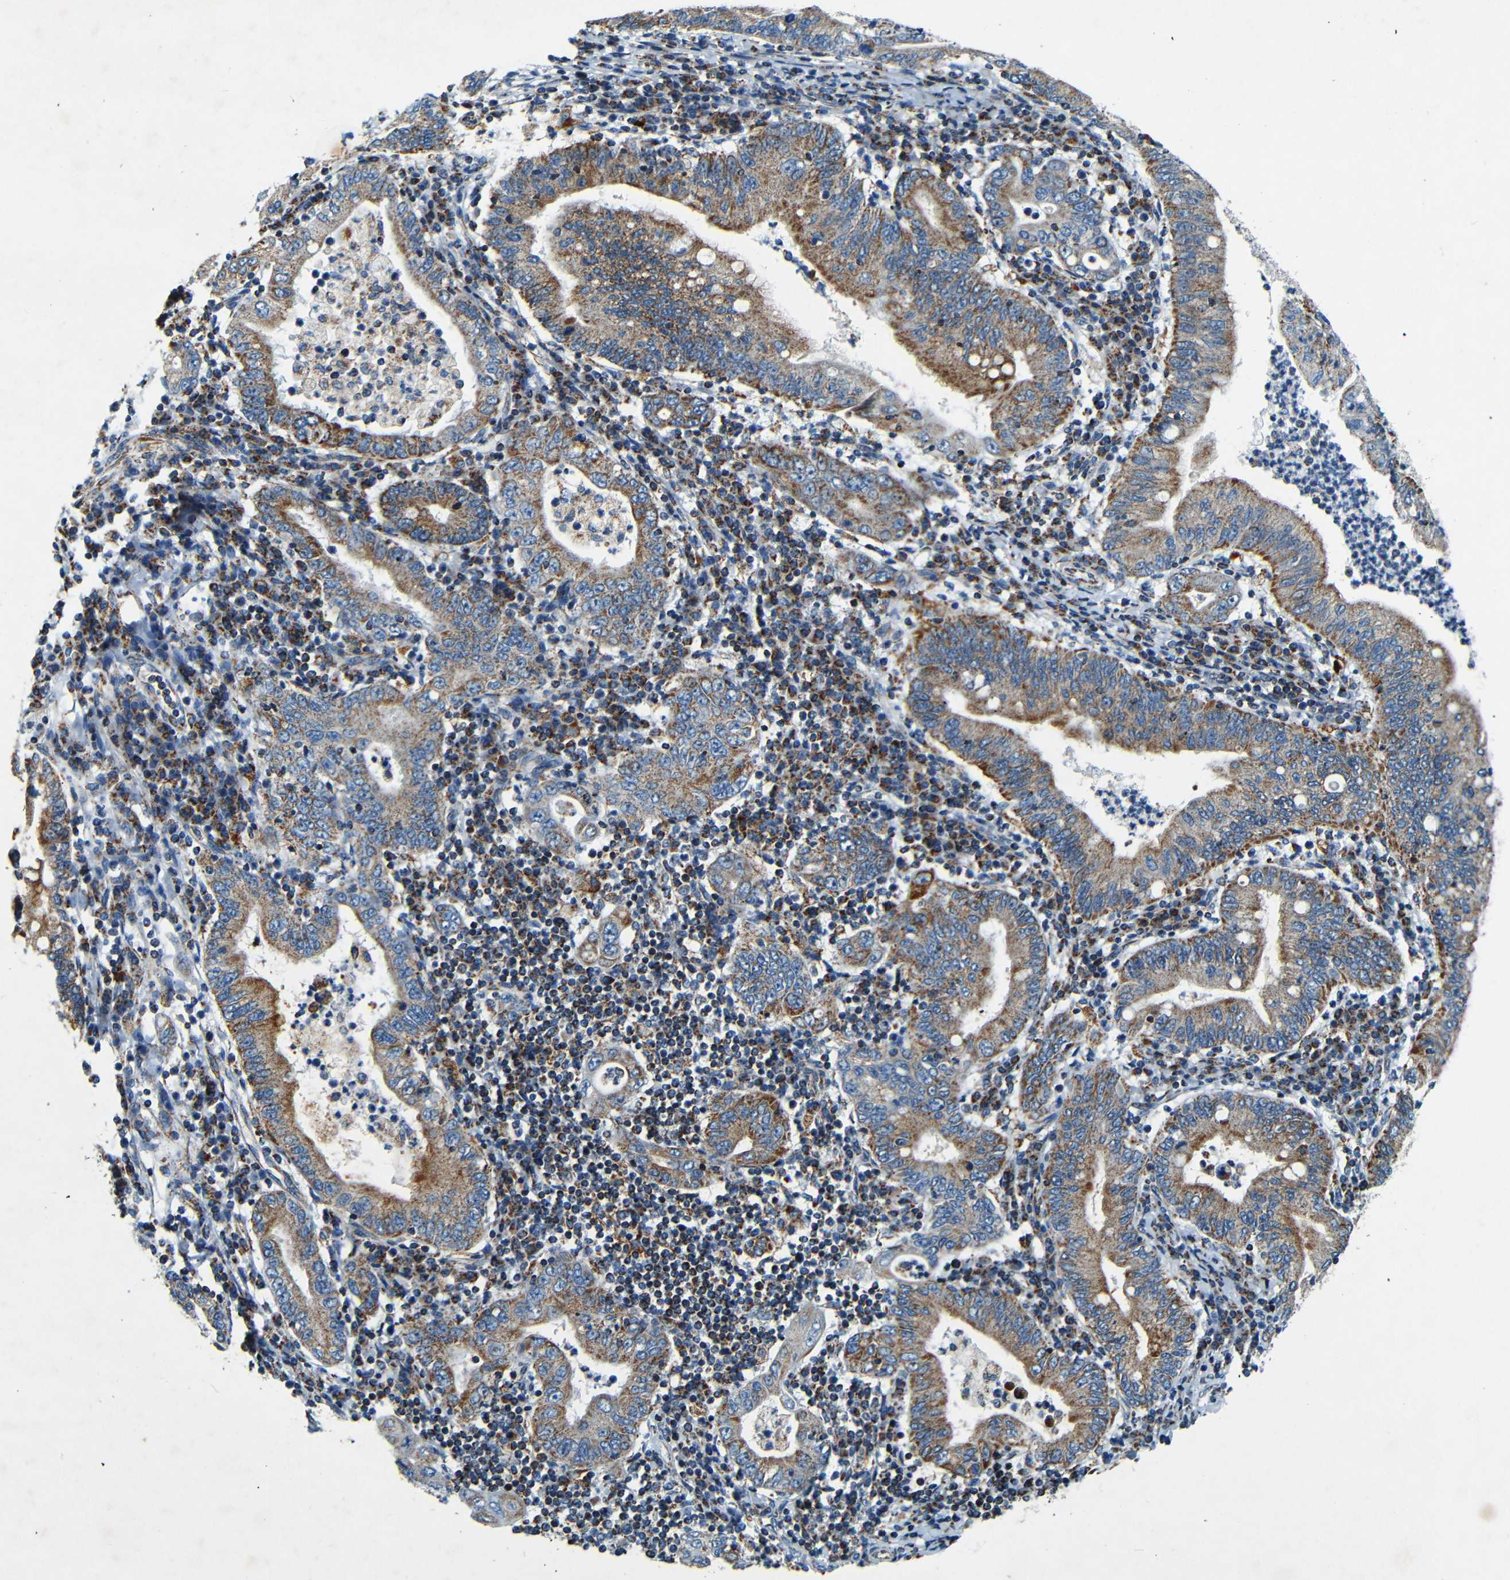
{"staining": {"intensity": "moderate", "quantity": ">75%", "location": "cytoplasmic/membranous"}, "tissue": "stomach cancer", "cell_type": "Tumor cells", "image_type": "cancer", "snomed": [{"axis": "morphology", "description": "Normal tissue, NOS"}, {"axis": "morphology", "description": "Adenocarcinoma, NOS"}, {"axis": "topography", "description": "Esophagus"}, {"axis": "topography", "description": "Stomach, upper"}, {"axis": "topography", "description": "Peripheral nerve tissue"}], "caption": "Human stomach cancer (adenocarcinoma) stained with a brown dye displays moderate cytoplasmic/membranous positive positivity in about >75% of tumor cells.", "gene": "WSCD2", "patient": {"sex": "male", "age": 62}}